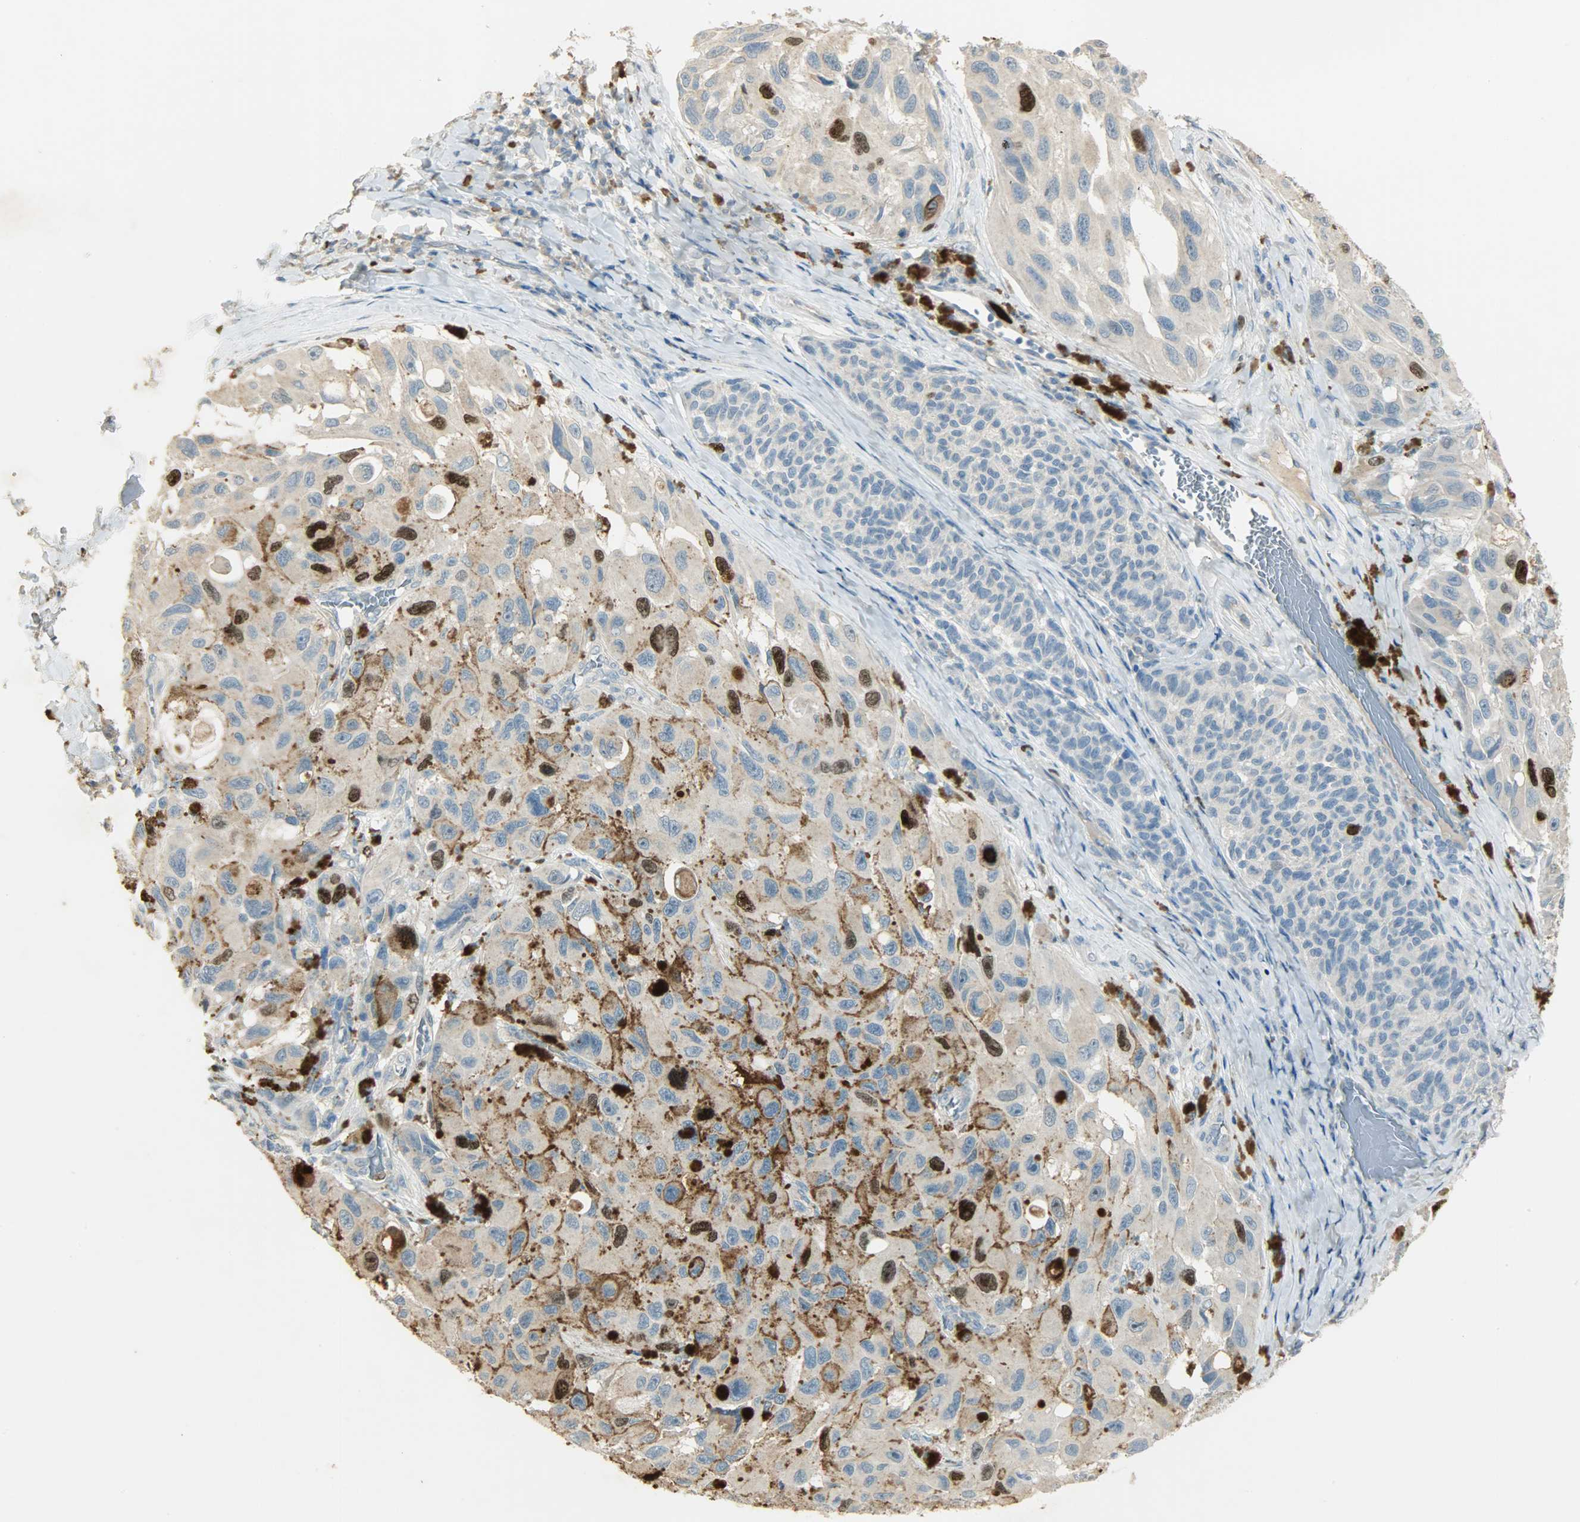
{"staining": {"intensity": "strong", "quantity": "<25%", "location": "cytoplasmic/membranous,nuclear"}, "tissue": "melanoma", "cell_type": "Tumor cells", "image_type": "cancer", "snomed": [{"axis": "morphology", "description": "Malignant melanoma, NOS"}, {"axis": "topography", "description": "Skin"}], "caption": "This micrograph shows IHC staining of malignant melanoma, with medium strong cytoplasmic/membranous and nuclear staining in about <25% of tumor cells.", "gene": "TPX2", "patient": {"sex": "female", "age": 73}}